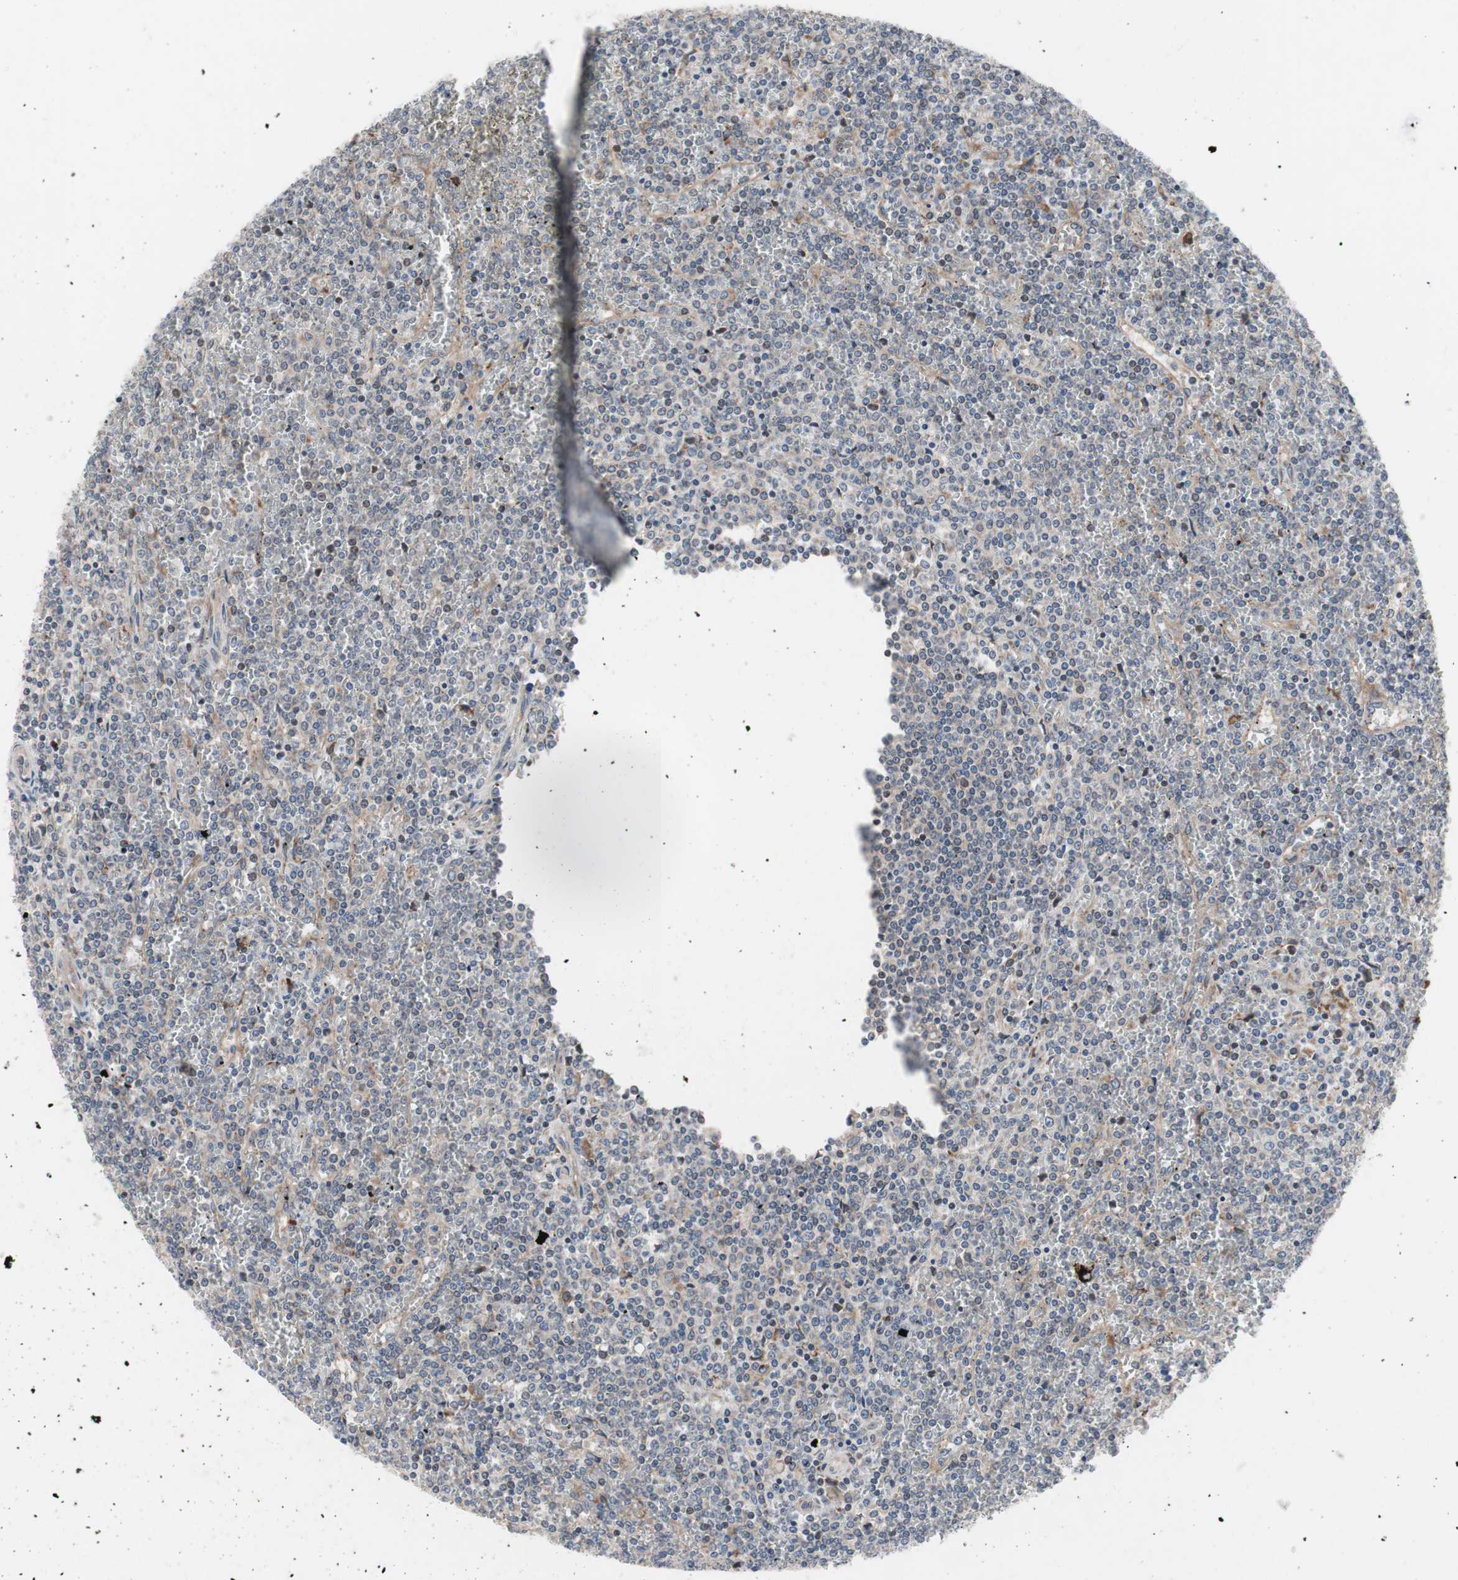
{"staining": {"intensity": "negative", "quantity": "none", "location": "none"}, "tissue": "lymphoma", "cell_type": "Tumor cells", "image_type": "cancer", "snomed": [{"axis": "morphology", "description": "Malignant lymphoma, non-Hodgkin's type, Low grade"}, {"axis": "topography", "description": "Spleen"}], "caption": "Human lymphoma stained for a protein using immunohistochemistry shows no expression in tumor cells.", "gene": "KANSL1", "patient": {"sex": "female", "age": 19}}